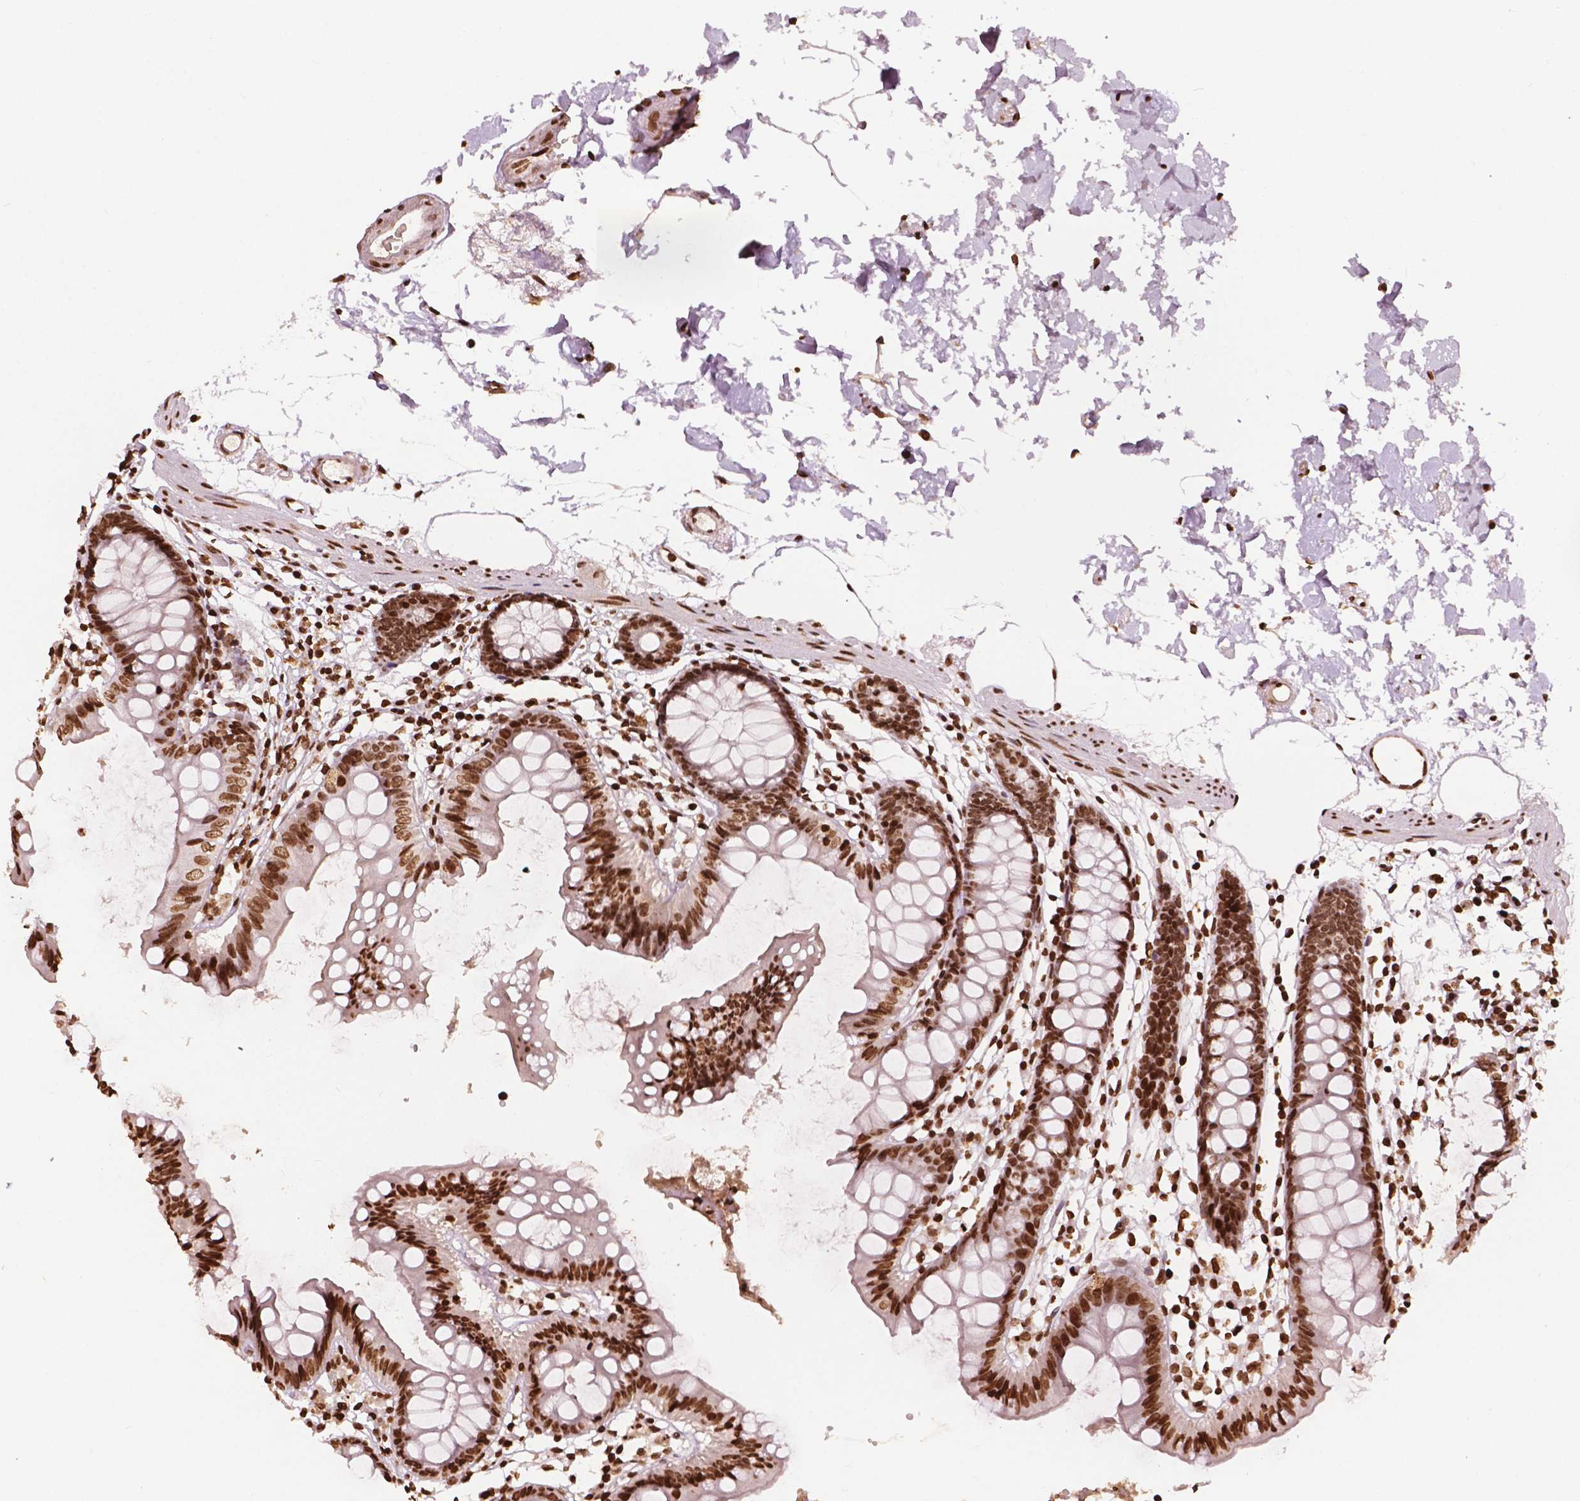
{"staining": {"intensity": "moderate", "quantity": ">75%", "location": "nuclear"}, "tissue": "colon", "cell_type": "Endothelial cells", "image_type": "normal", "snomed": [{"axis": "morphology", "description": "Normal tissue, NOS"}, {"axis": "topography", "description": "Colon"}], "caption": "This image exhibits immunohistochemistry (IHC) staining of benign colon, with medium moderate nuclear expression in approximately >75% of endothelial cells.", "gene": "H3C7", "patient": {"sex": "female", "age": 84}}